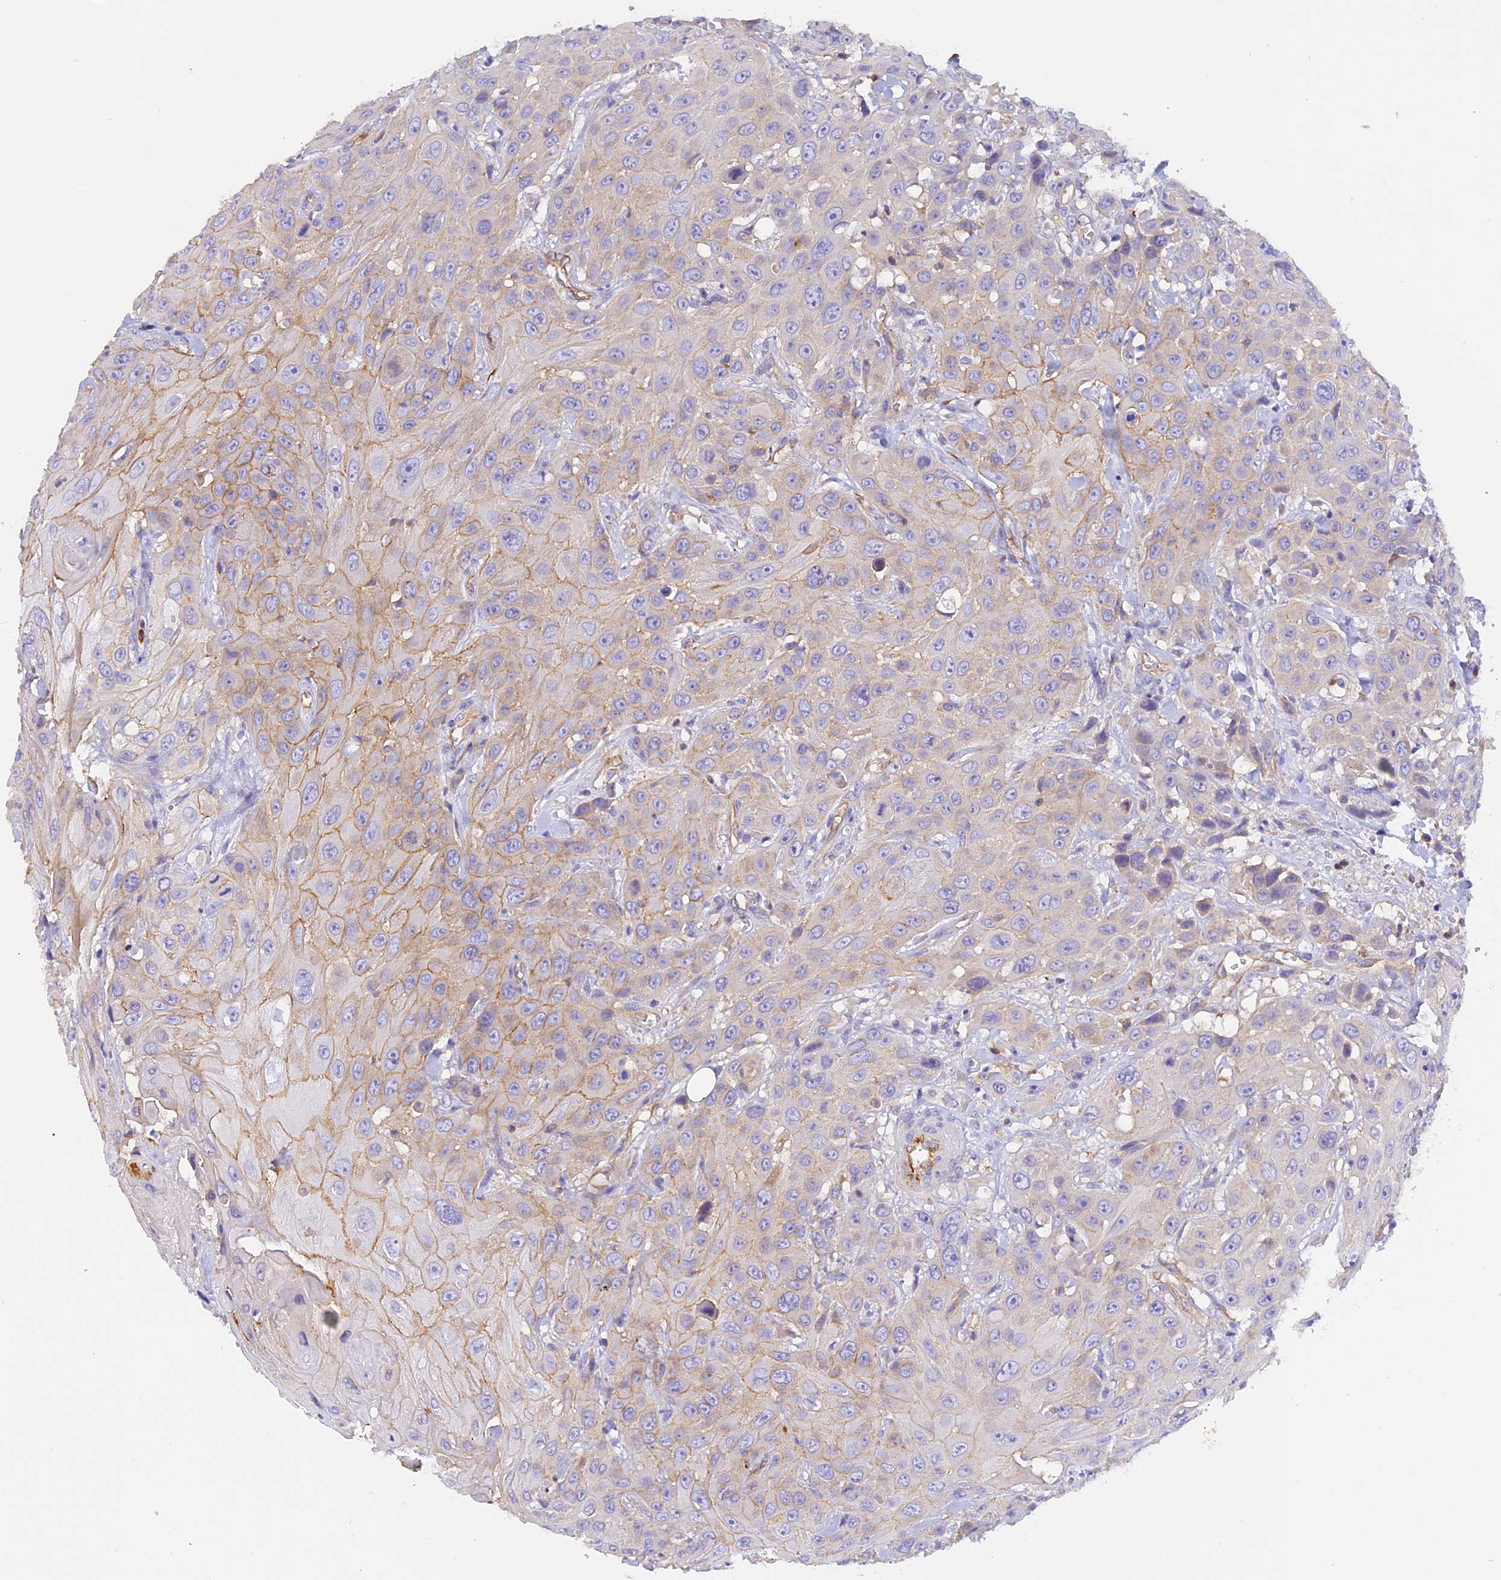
{"staining": {"intensity": "moderate", "quantity": "<25%", "location": "cytoplasmic/membranous"}, "tissue": "head and neck cancer", "cell_type": "Tumor cells", "image_type": "cancer", "snomed": [{"axis": "morphology", "description": "Squamous cell carcinoma, NOS"}, {"axis": "topography", "description": "Head-Neck"}], "caption": "IHC histopathology image of neoplastic tissue: head and neck squamous cell carcinoma stained using immunohistochemistry (IHC) reveals low levels of moderate protein expression localized specifically in the cytoplasmic/membranous of tumor cells, appearing as a cytoplasmic/membranous brown color.", "gene": "FAM193A", "patient": {"sex": "male", "age": 81}}